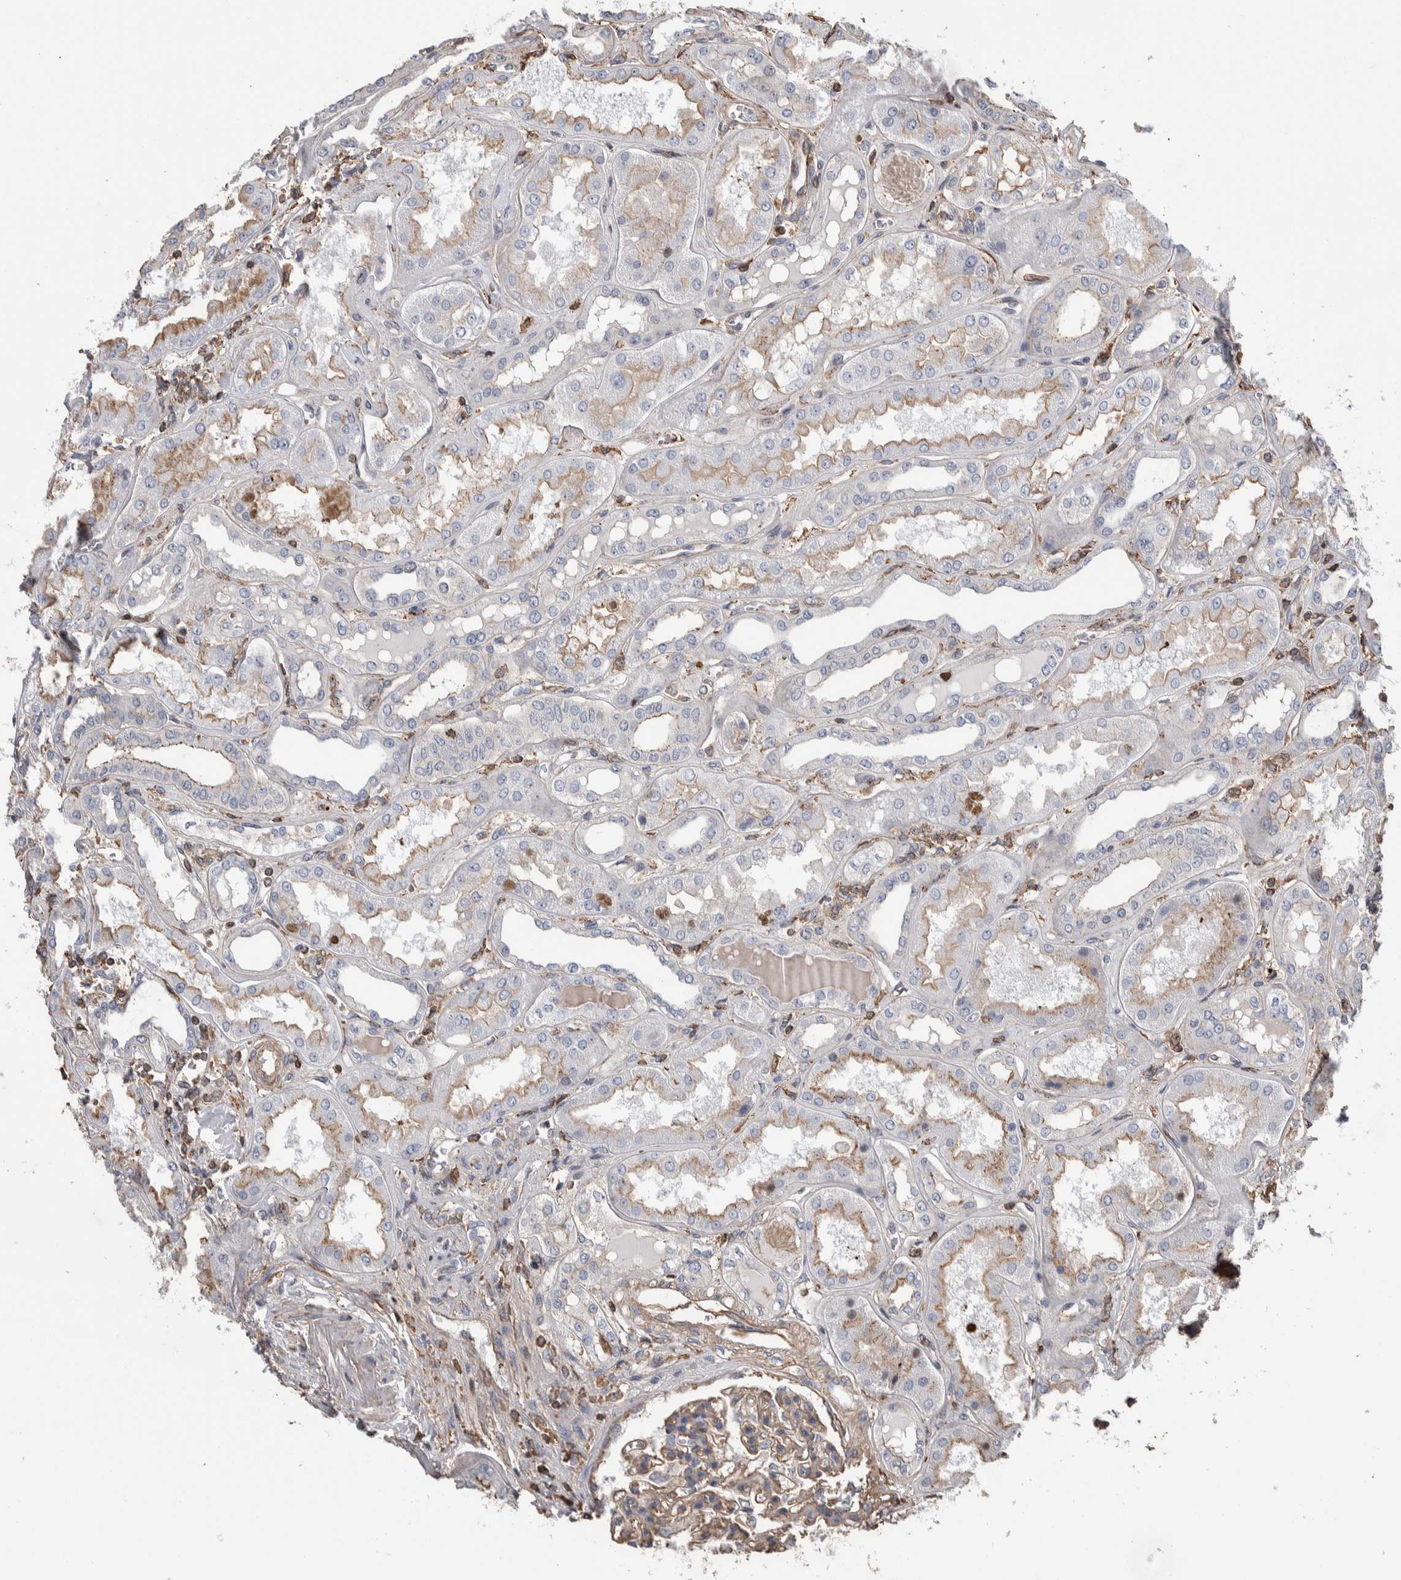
{"staining": {"intensity": "weak", "quantity": ">75%", "location": "cytoplasmic/membranous"}, "tissue": "kidney", "cell_type": "Cells in glomeruli", "image_type": "normal", "snomed": [{"axis": "morphology", "description": "Normal tissue, NOS"}, {"axis": "topography", "description": "Kidney"}], "caption": "Normal kidney shows weak cytoplasmic/membranous expression in approximately >75% of cells in glomeruli.", "gene": "ENPP2", "patient": {"sex": "female", "age": 56}}